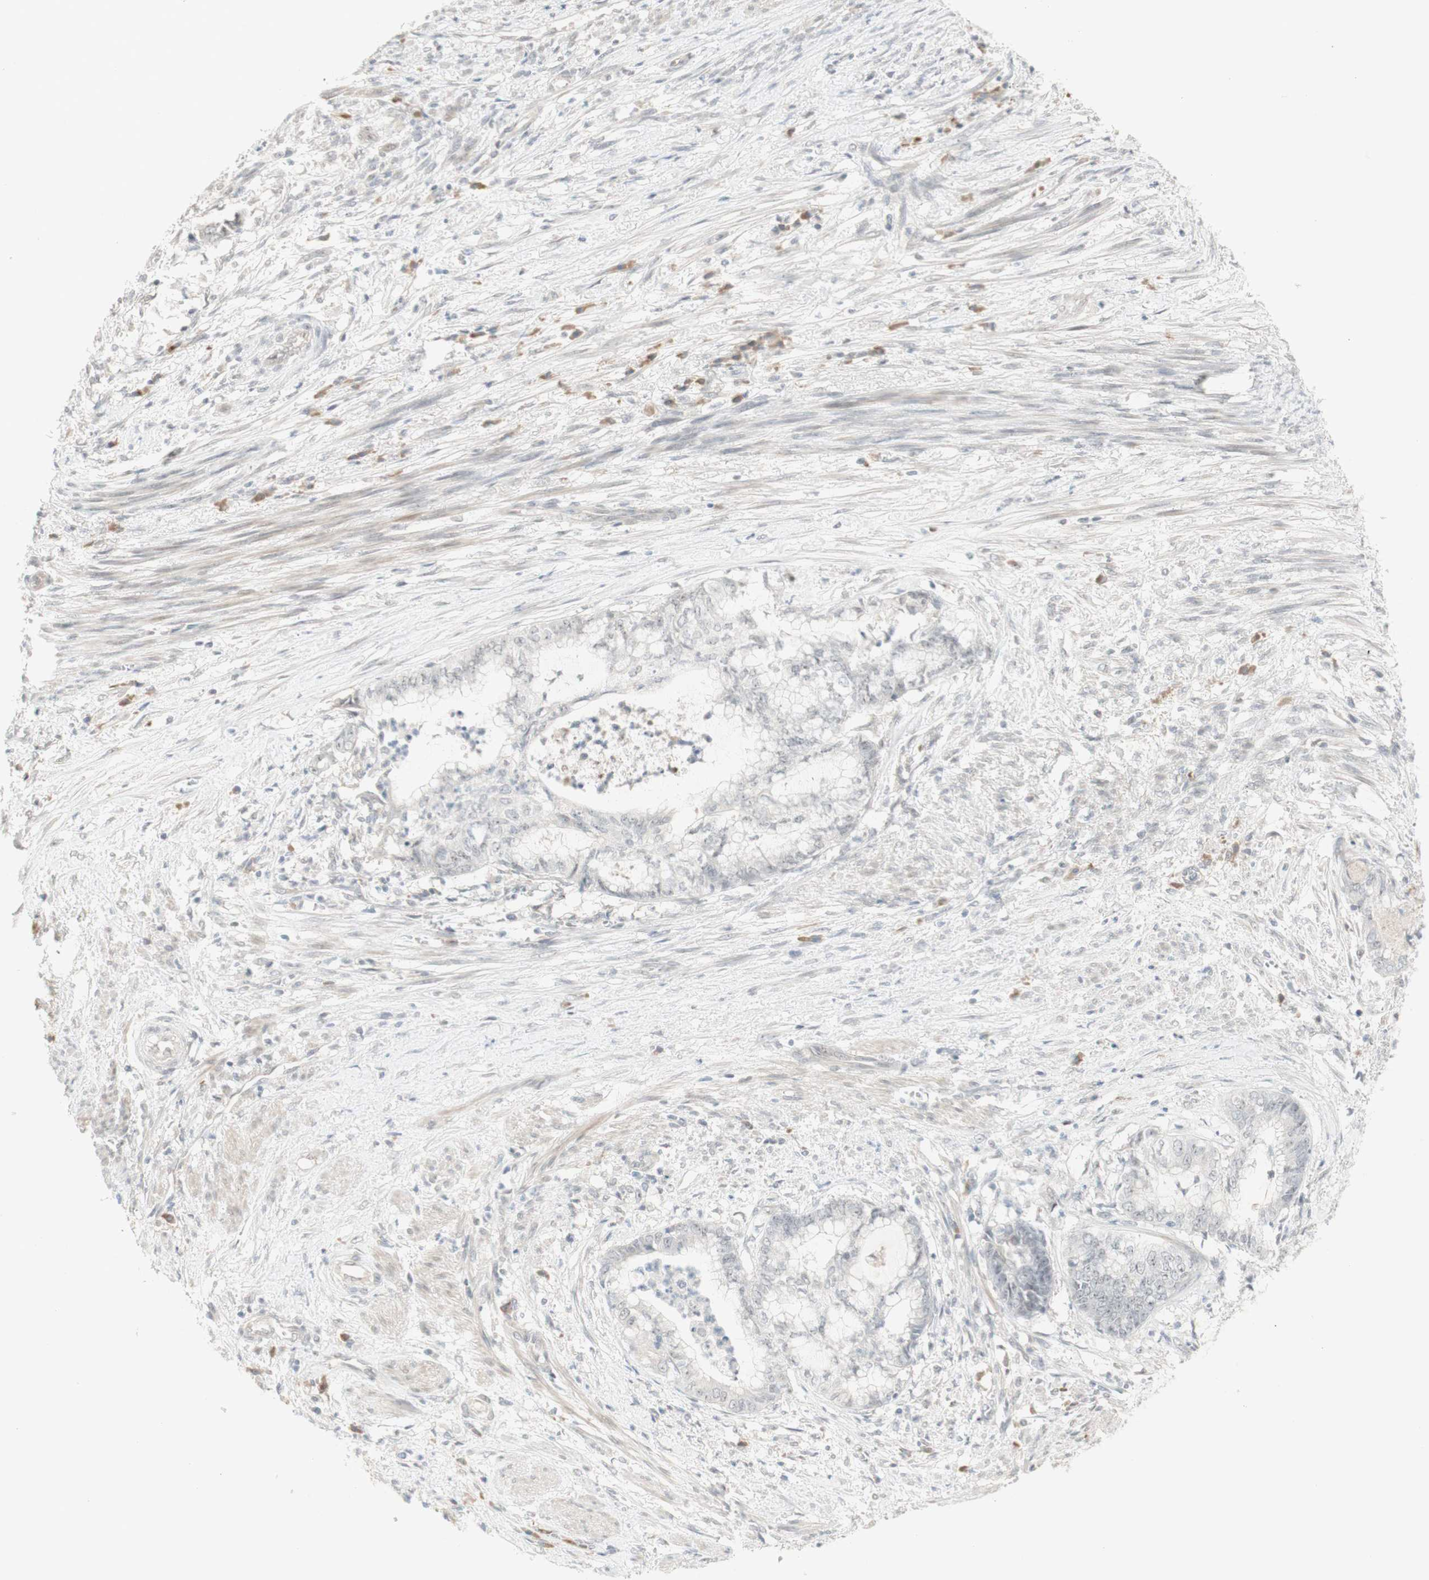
{"staining": {"intensity": "negative", "quantity": "none", "location": "none"}, "tissue": "endometrial cancer", "cell_type": "Tumor cells", "image_type": "cancer", "snomed": [{"axis": "morphology", "description": "Necrosis, NOS"}, {"axis": "morphology", "description": "Adenocarcinoma, NOS"}, {"axis": "topography", "description": "Endometrium"}], "caption": "There is no significant staining in tumor cells of endometrial adenocarcinoma.", "gene": "PLCD4", "patient": {"sex": "female", "age": 79}}